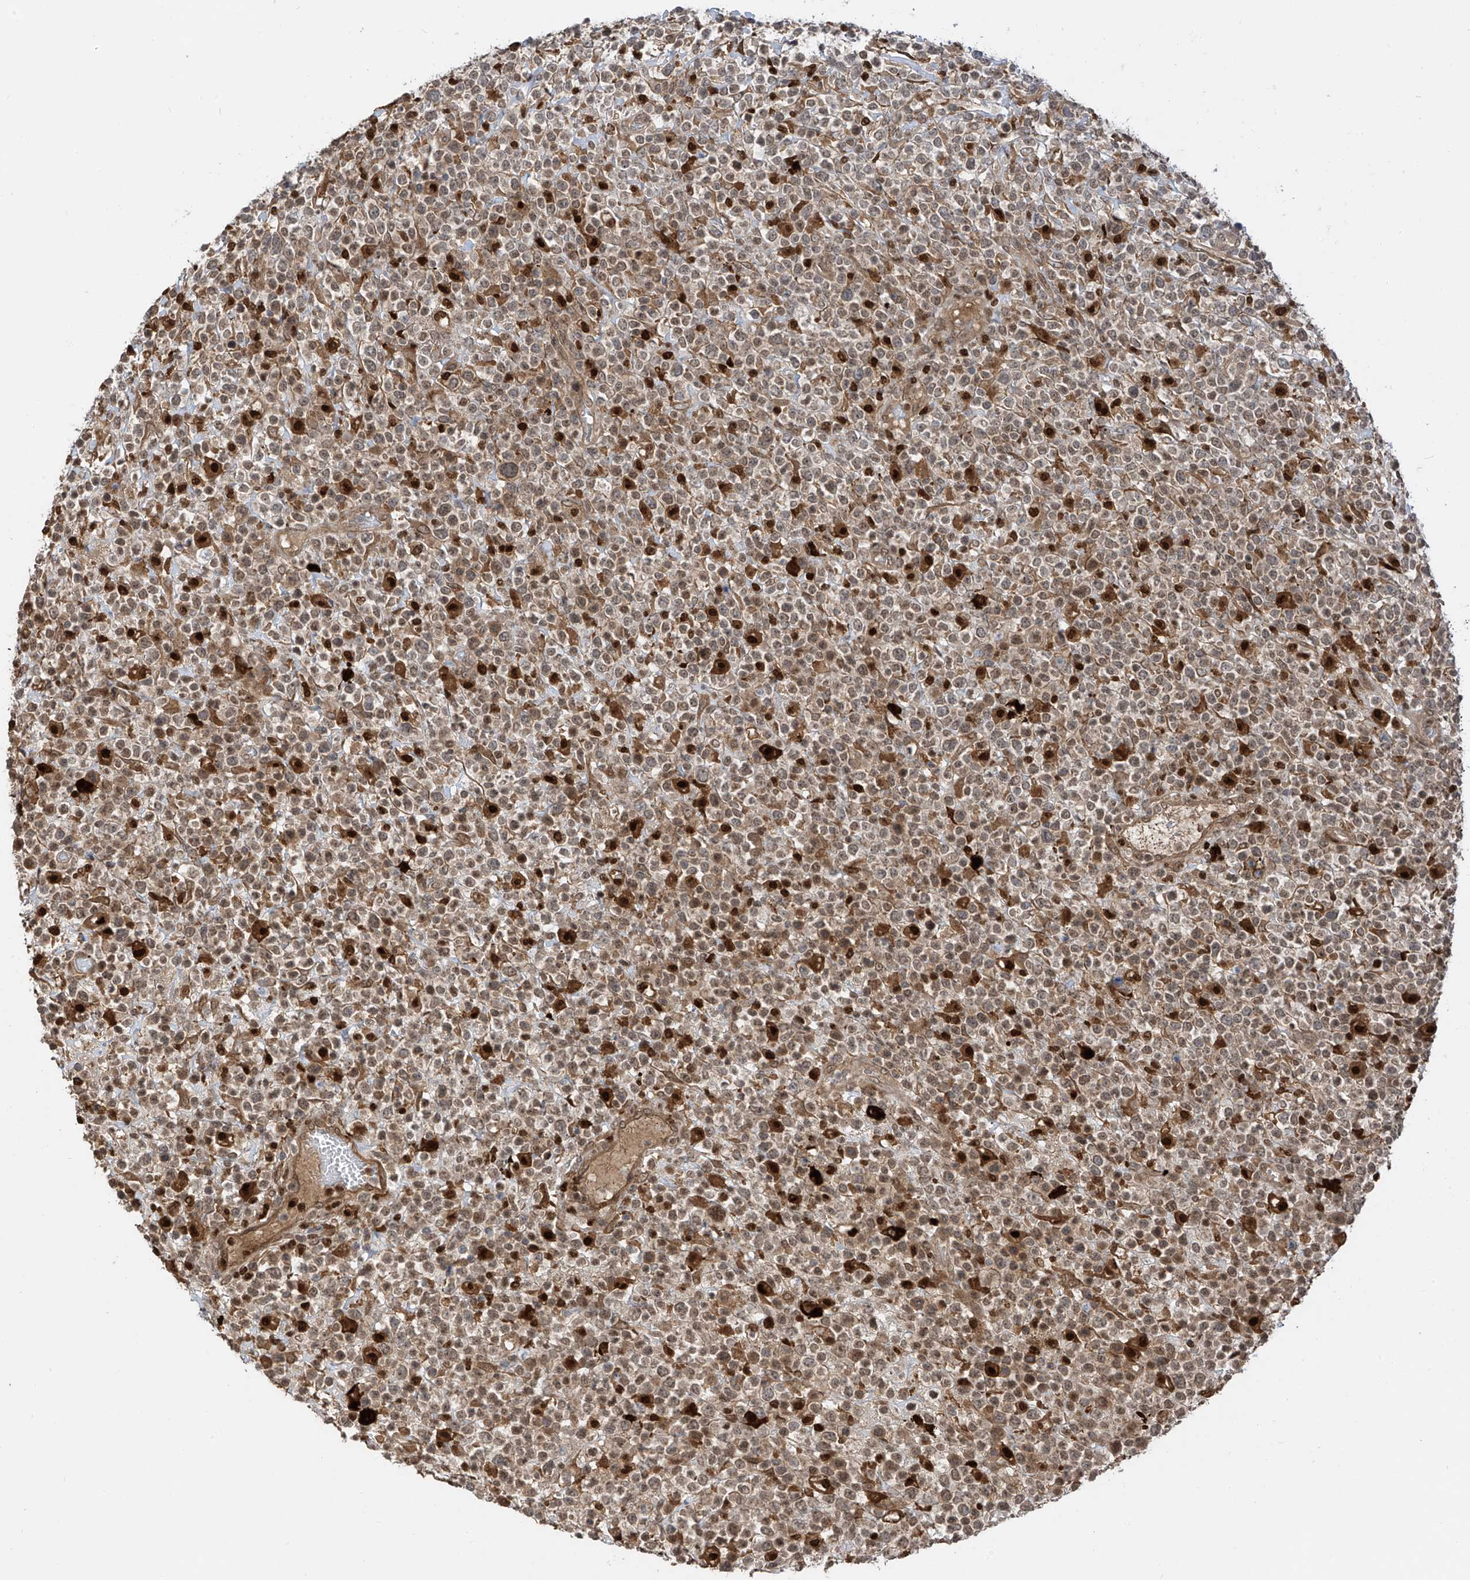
{"staining": {"intensity": "weak", "quantity": ">75%", "location": "cytoplasmic/membranous,nuclear"}, "tissue": "lymphoma", "cell_type": "Tumor cells", "image_type": "cancer", "snomed": [{"axis": "morphology", "description": "Malignant lymphoma, non-Hodgkin's type, High grade"}, {"axis": "topography", "description": "Colon"}], "caption": "High-power microscopy captured an immunohistochemistry micrograph of malignant lymphoma, non-Hodgkin's type (high-grade), revealing weak cytoplasmic/membranous and nuclear expression in about >75% of tumor cells.", "gene": "ATAD2B", "patient": {"sex": "female", "age": 53}}